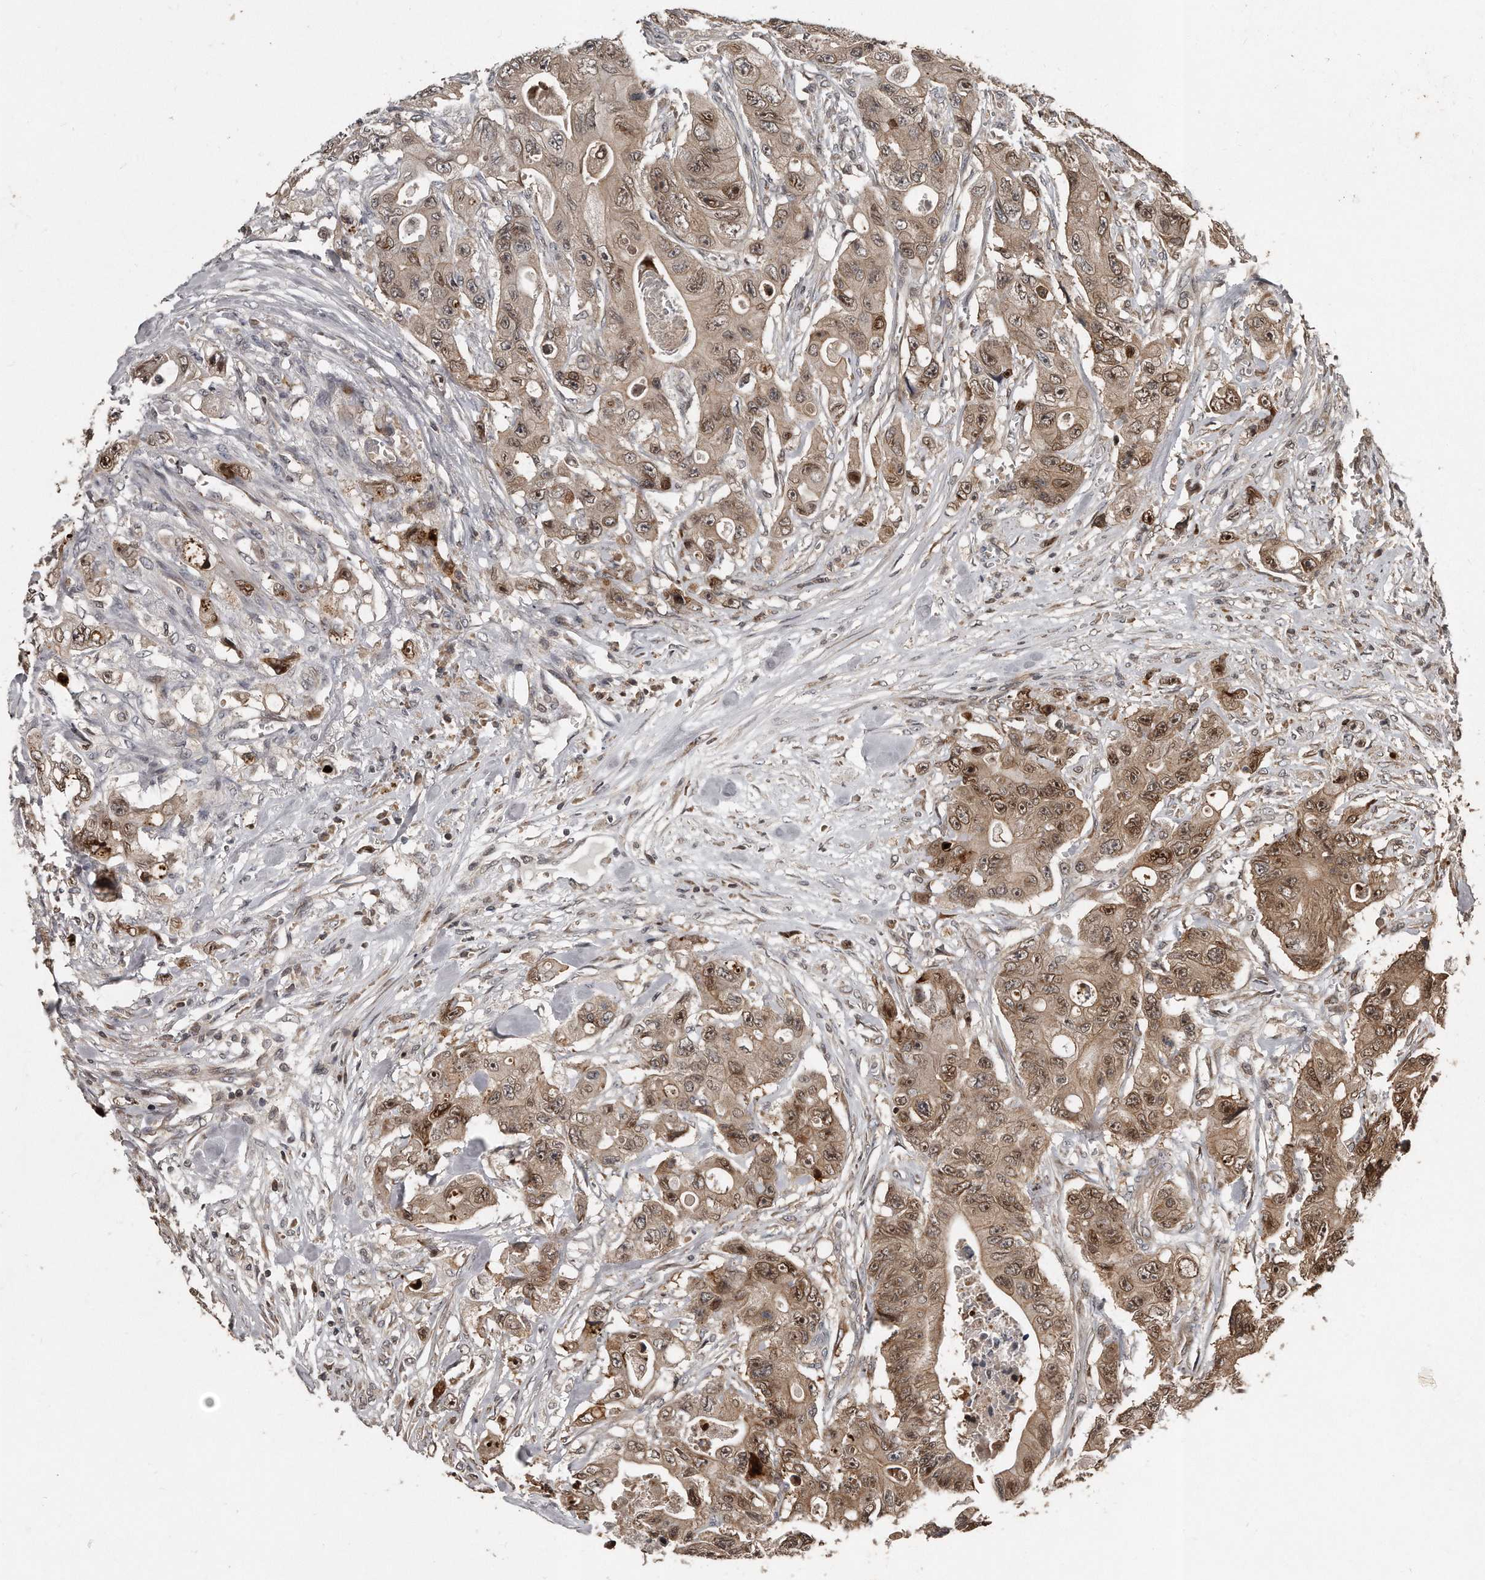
{"staining": {"intensity": "moderate", "quantity": ">75%", "location": "cytoplasmic/membranous,nuclear"}, "tissue": "colorectal cancer", "cell_type": "Tumor cells", "image_type": "cancer", "snomed": [{"axis": "morphology", "description": "Adenocarcinoma, NOS"}, {"axis": "topography", "description": "Colon"}], "caption": "A brown stain highlights moderate cytoplasmic/membranous and nuclear expression of a protein in human colorectal cancer tumor cells.", "gene": "GCH1", "patient": {"sex": "female", "age": 46}}